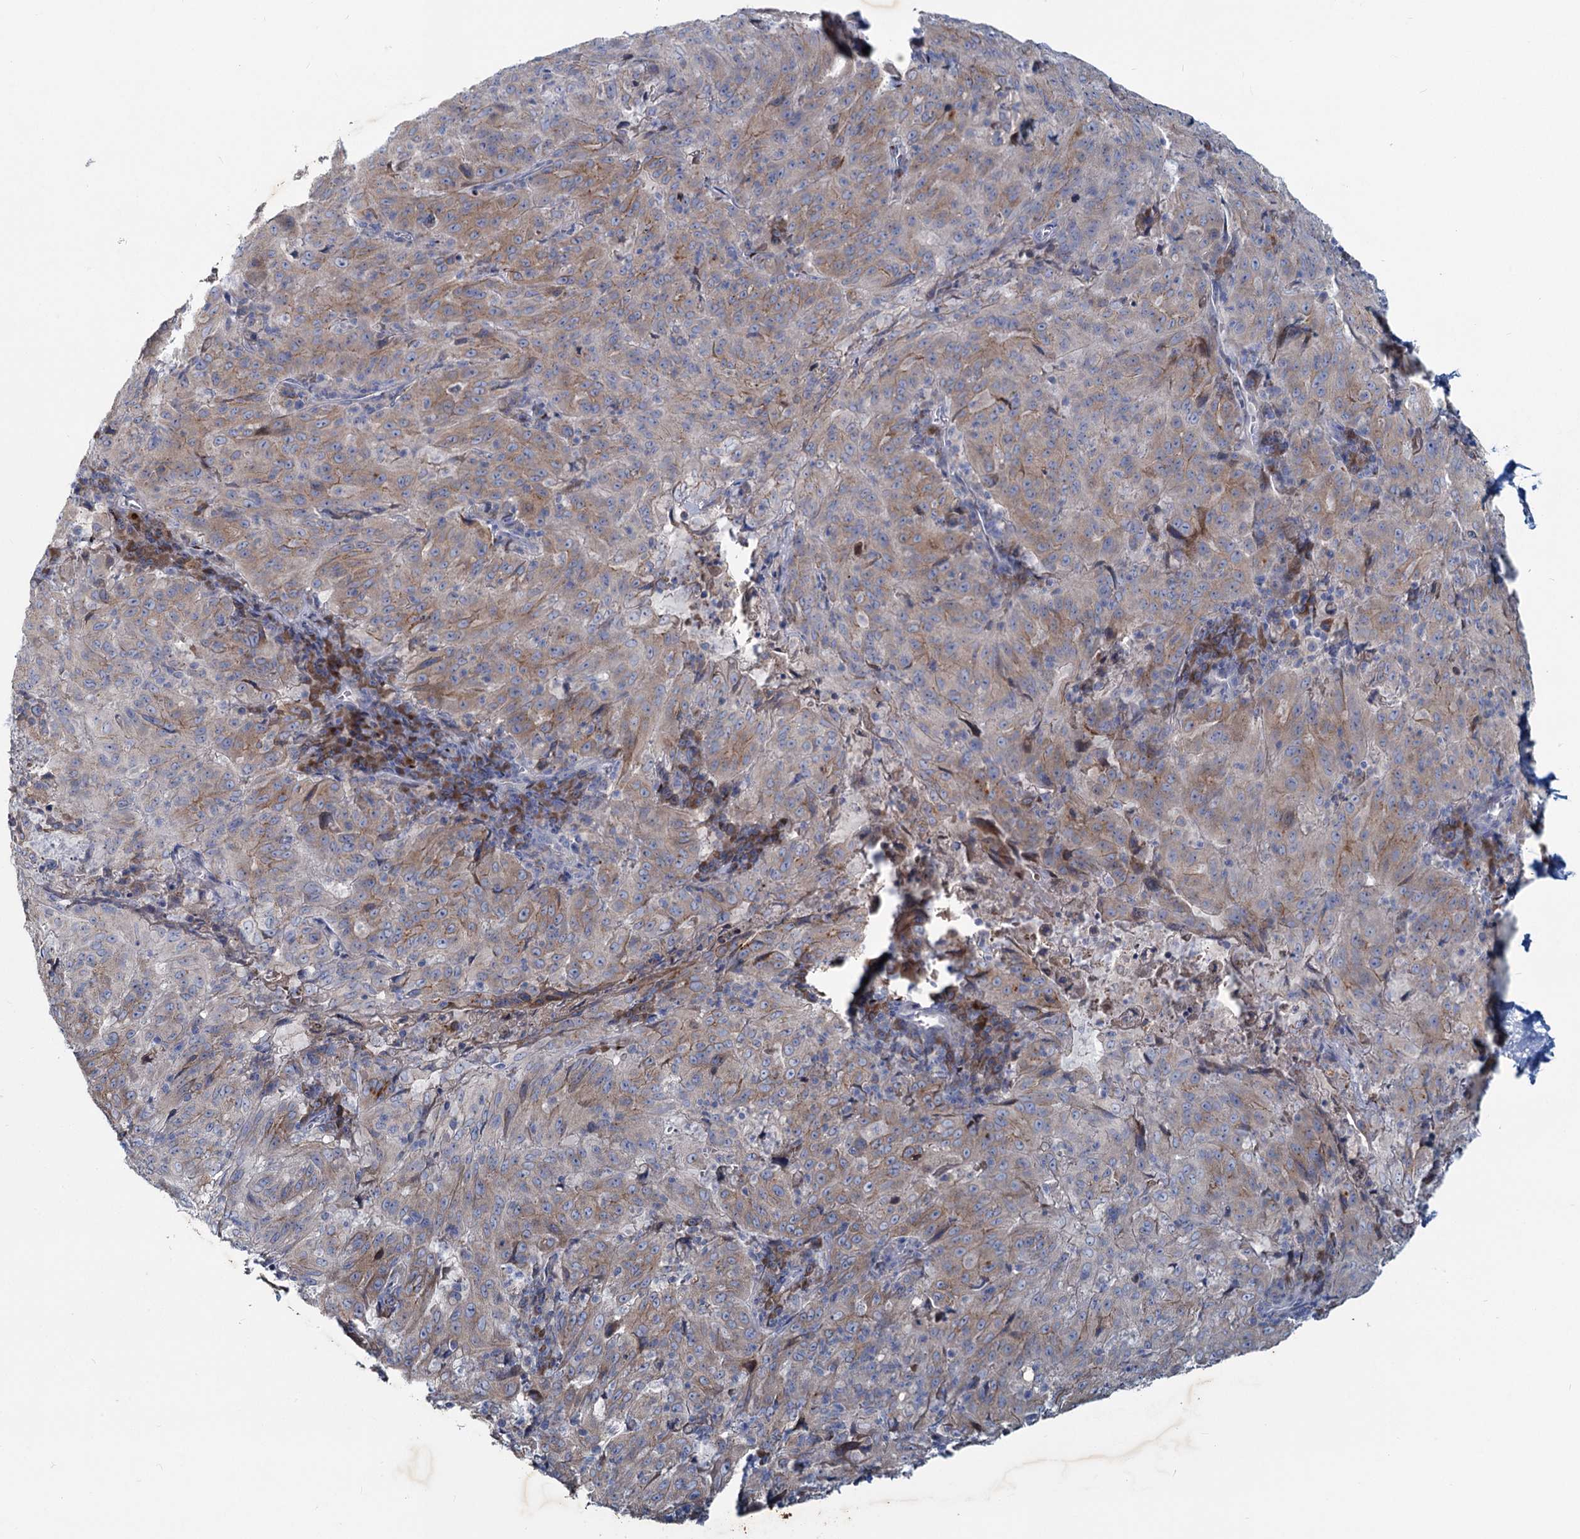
{"staining": {"intensity": "weak", "quantity": ">75%", "location": "cytoplasmic/membranous"}, "tissue": "pancreatic cancer", "cell_type": "Tumor cells", "image_type": "cancer", "snomed": [{"axis": "morphology", "description": "Adenocarcinoma, NOS"}, {"axis": "topography", "description": "Pancreas"}], "caption": "A high-resolution histopathology image shows immunohistochemistry staining of pancreatic cancer, which shows weak cytoplasmic/membranous staining in about >75% of tumor cells.", "gene": "TMX2", "patient": {"sex": "male", "age": 63}}